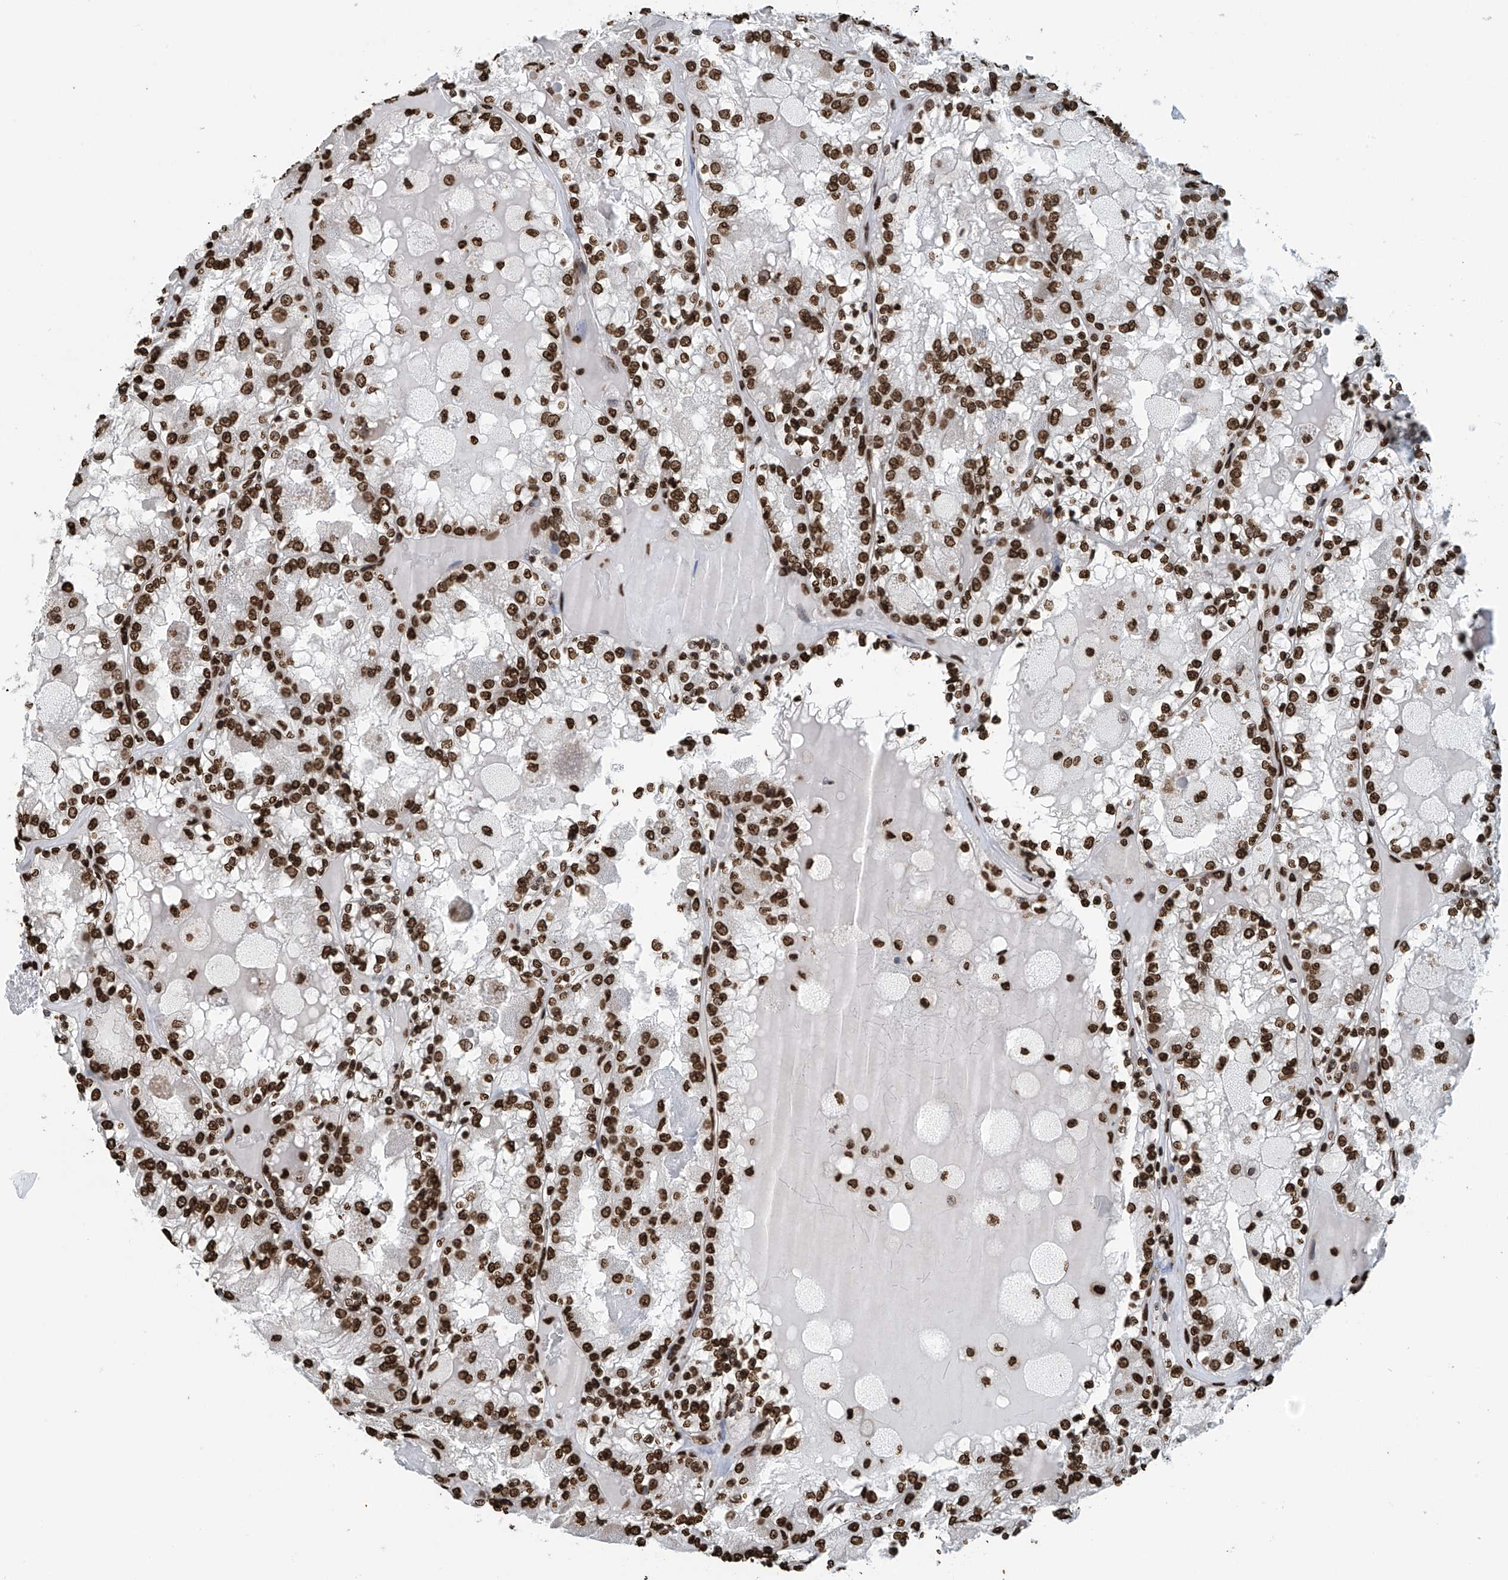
{"staining": {"intensity": "strong", "quantity": ">75%", "location": "nuclear"}, "tissue": "renal cancer", "cell_type": "Tumor cells", "image_type": "cancer", "snomed": [{"axis": "morphology", "description": "Adenocarcinoma, NOS"}, {"axis": "topography", "description": "Kidney"}], "caption": "The histopathology image reveals a brown stain indicating the presence of a protein in the nuclear of tumor cells in adenocarcinoma (renal).", "gene": "DPPA2", "patient": {"sex": "female", "age": 56}}